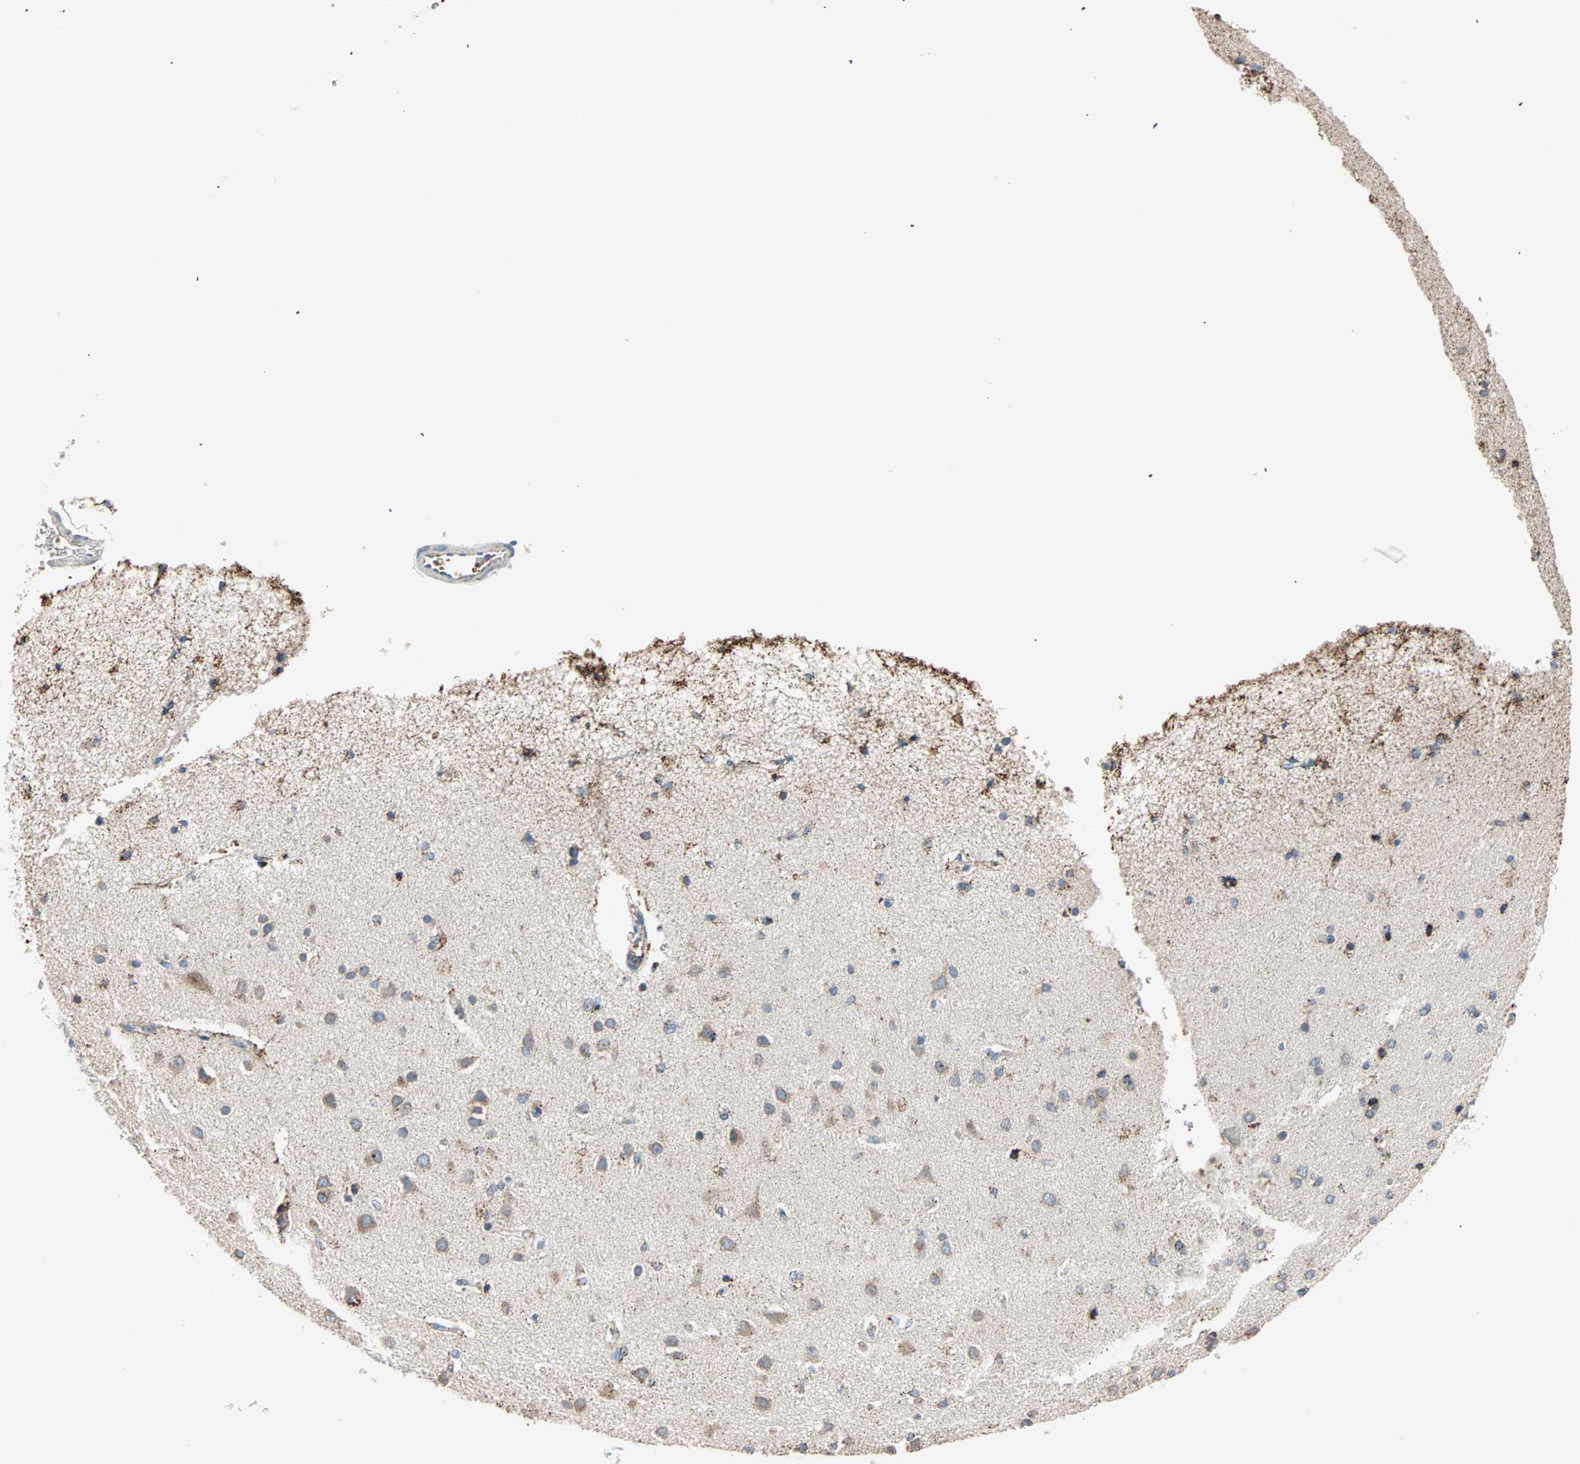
{"staining": {"intensity": "negative", "quantity": "none", "location": "none"}, "tissue": "cerebral cortex", "cell_type": "Endothelial cells", "image_type": "normal", "snomed": [{"axis": "morphology", "description": "Normal tissue, NOS"}, {"axis": "topography", "description": "Cerebral cortex"}], "caption": "Immunohistochemistry photomicrograph of unremarkable human cerebral cortex stained for a protein (brown), which displays no positivity in endothelial cells. (Stains: DAB immunohistochemistry (IHC) with hematoxylin counter stain, Microscopy: brightfield microscopy at high magnification).", "gene": "TST", "patient": {"sex": "female", "age": 54}}